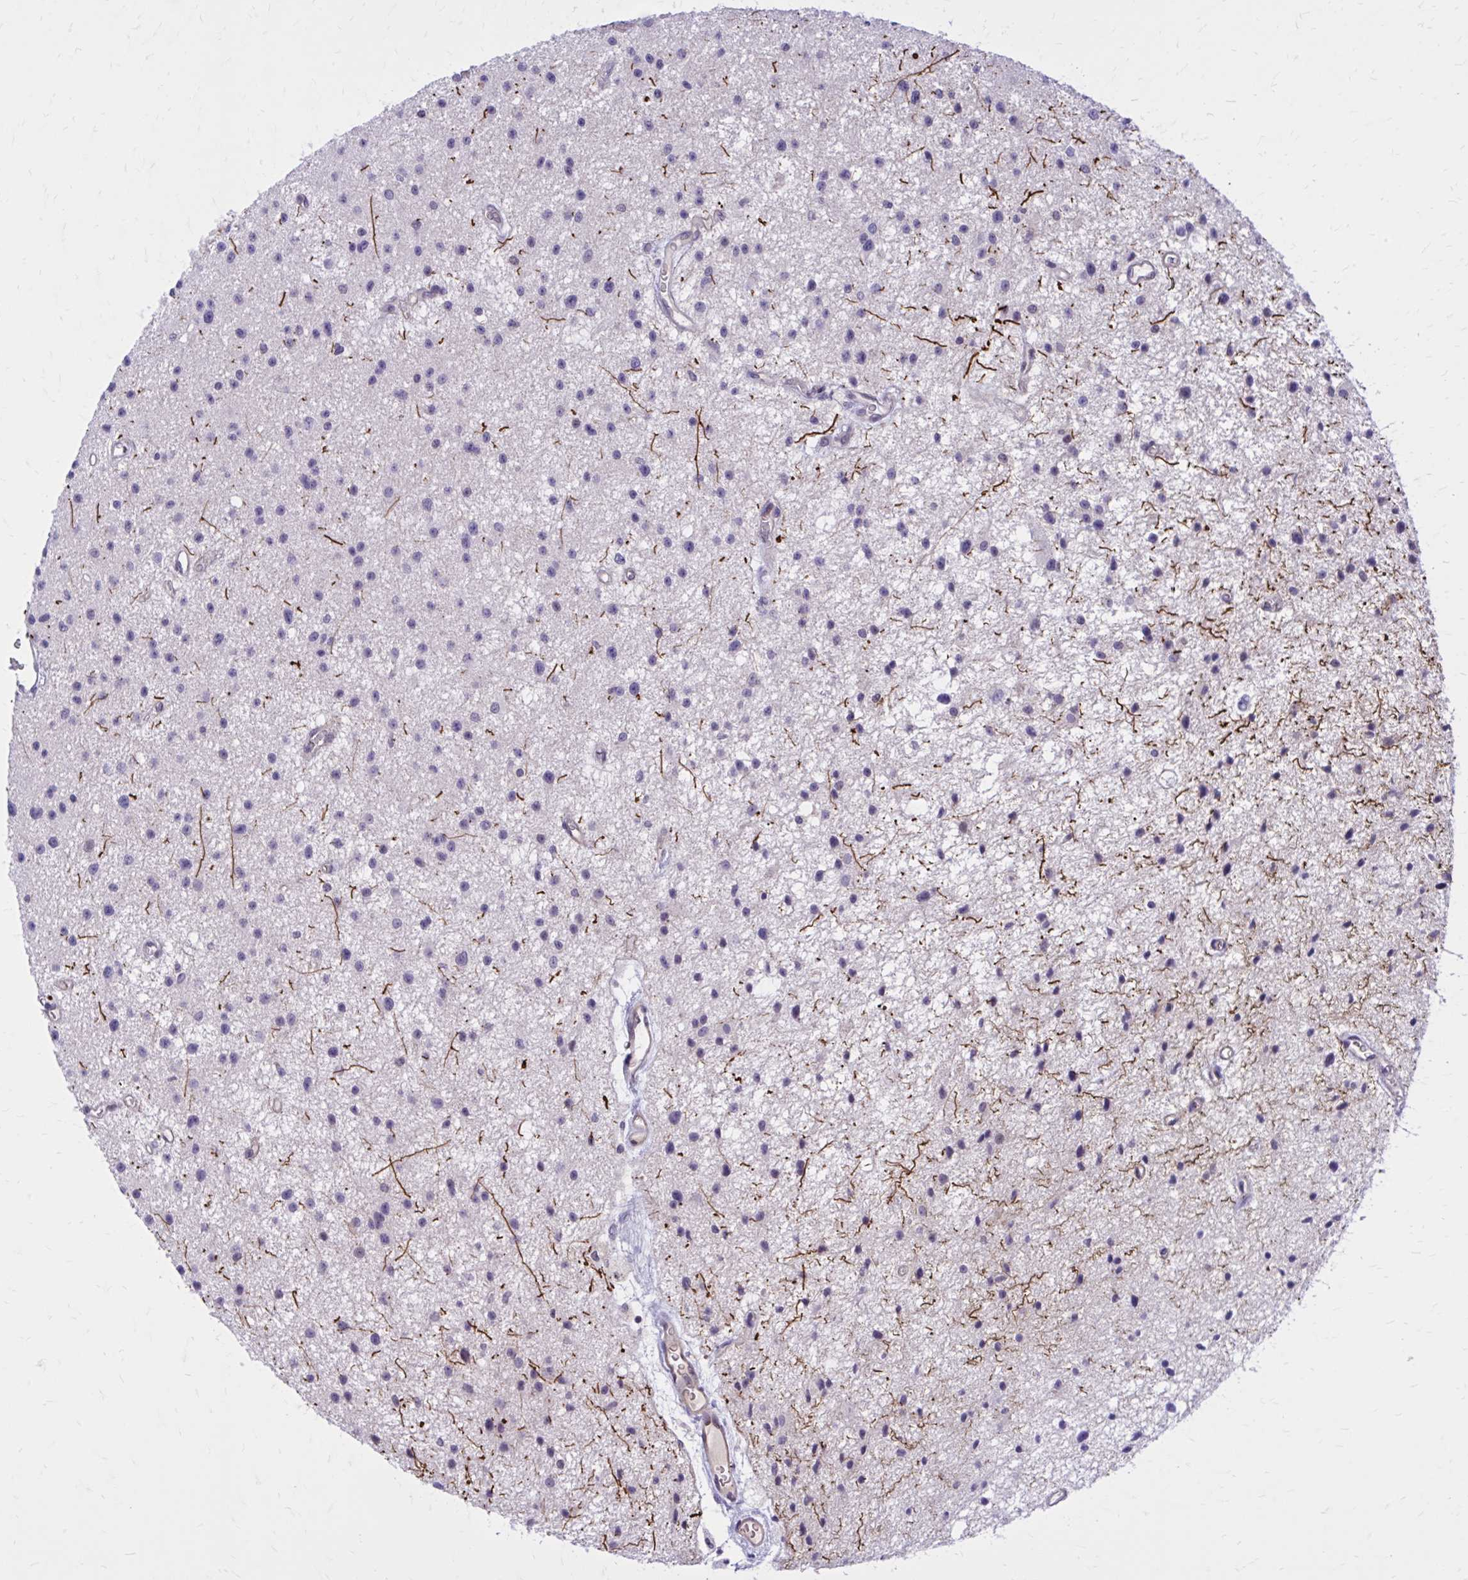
{"staining": {"intensity": "negative", "quantity": "none", "location": "none"}, "tissue": "glioma", "cell_type": "Tumor cells", "image_type": "cancer", "snomed": [{"axis": "morphology", "description": "Glioma, malignant, Low grade"}, {"axis": "topography", "description": "Brain"}], "caption": "The image demonstrates no significant staining in tumor cells of glioma.", "gene": "ZBTB25", "patient": {"sex": "male", "age": 43}}